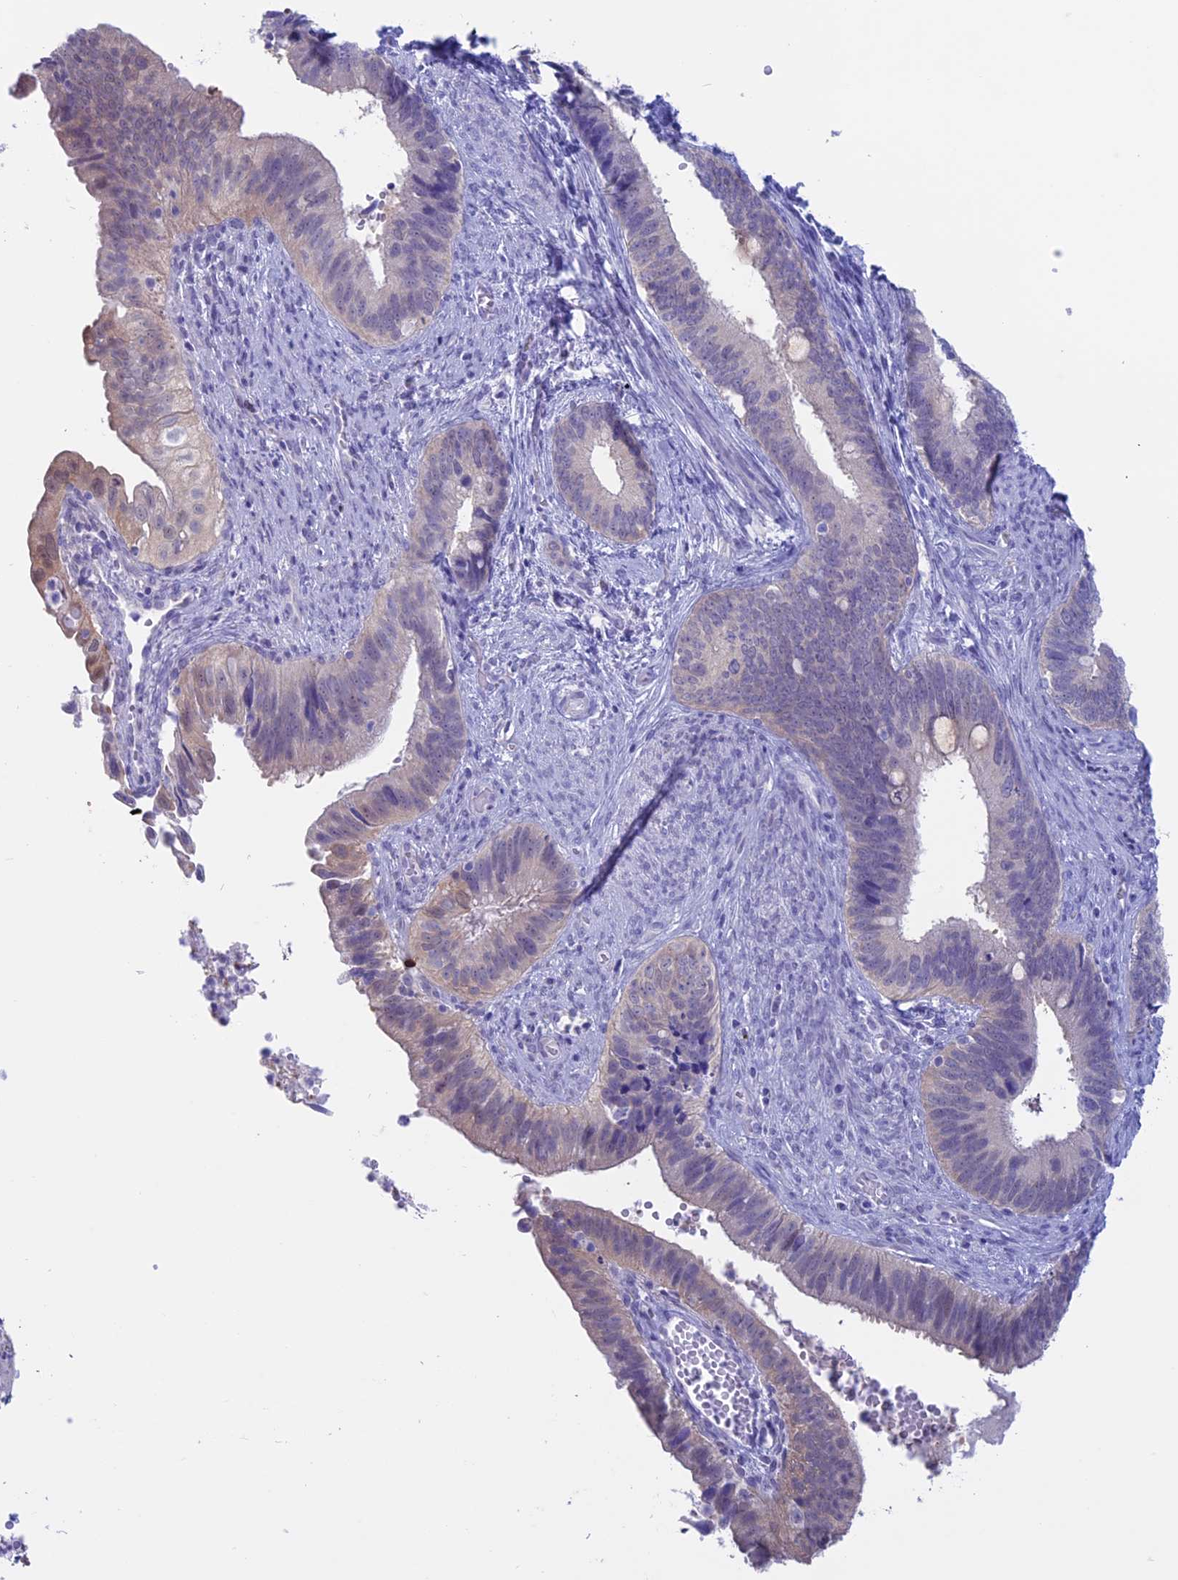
{"staining": {"intensity": "weak", "quantity": "<25%", "location": "nuclear"}, "tissue": "cervical cancer", "cell_type": "Tumor cells", "image_type": "cancer", "snomed": [{"axis": "morphology", "description": "Adenocarcinoma, NOS"}, {"axis": "topography", "description": "Cervix"}], "caption": "Tumor cells show no significant protein staining in cervical cancer (adenocarcinoma).", "gene": "LHFPL2", "patient": {"sex": "female", "age": 42}}